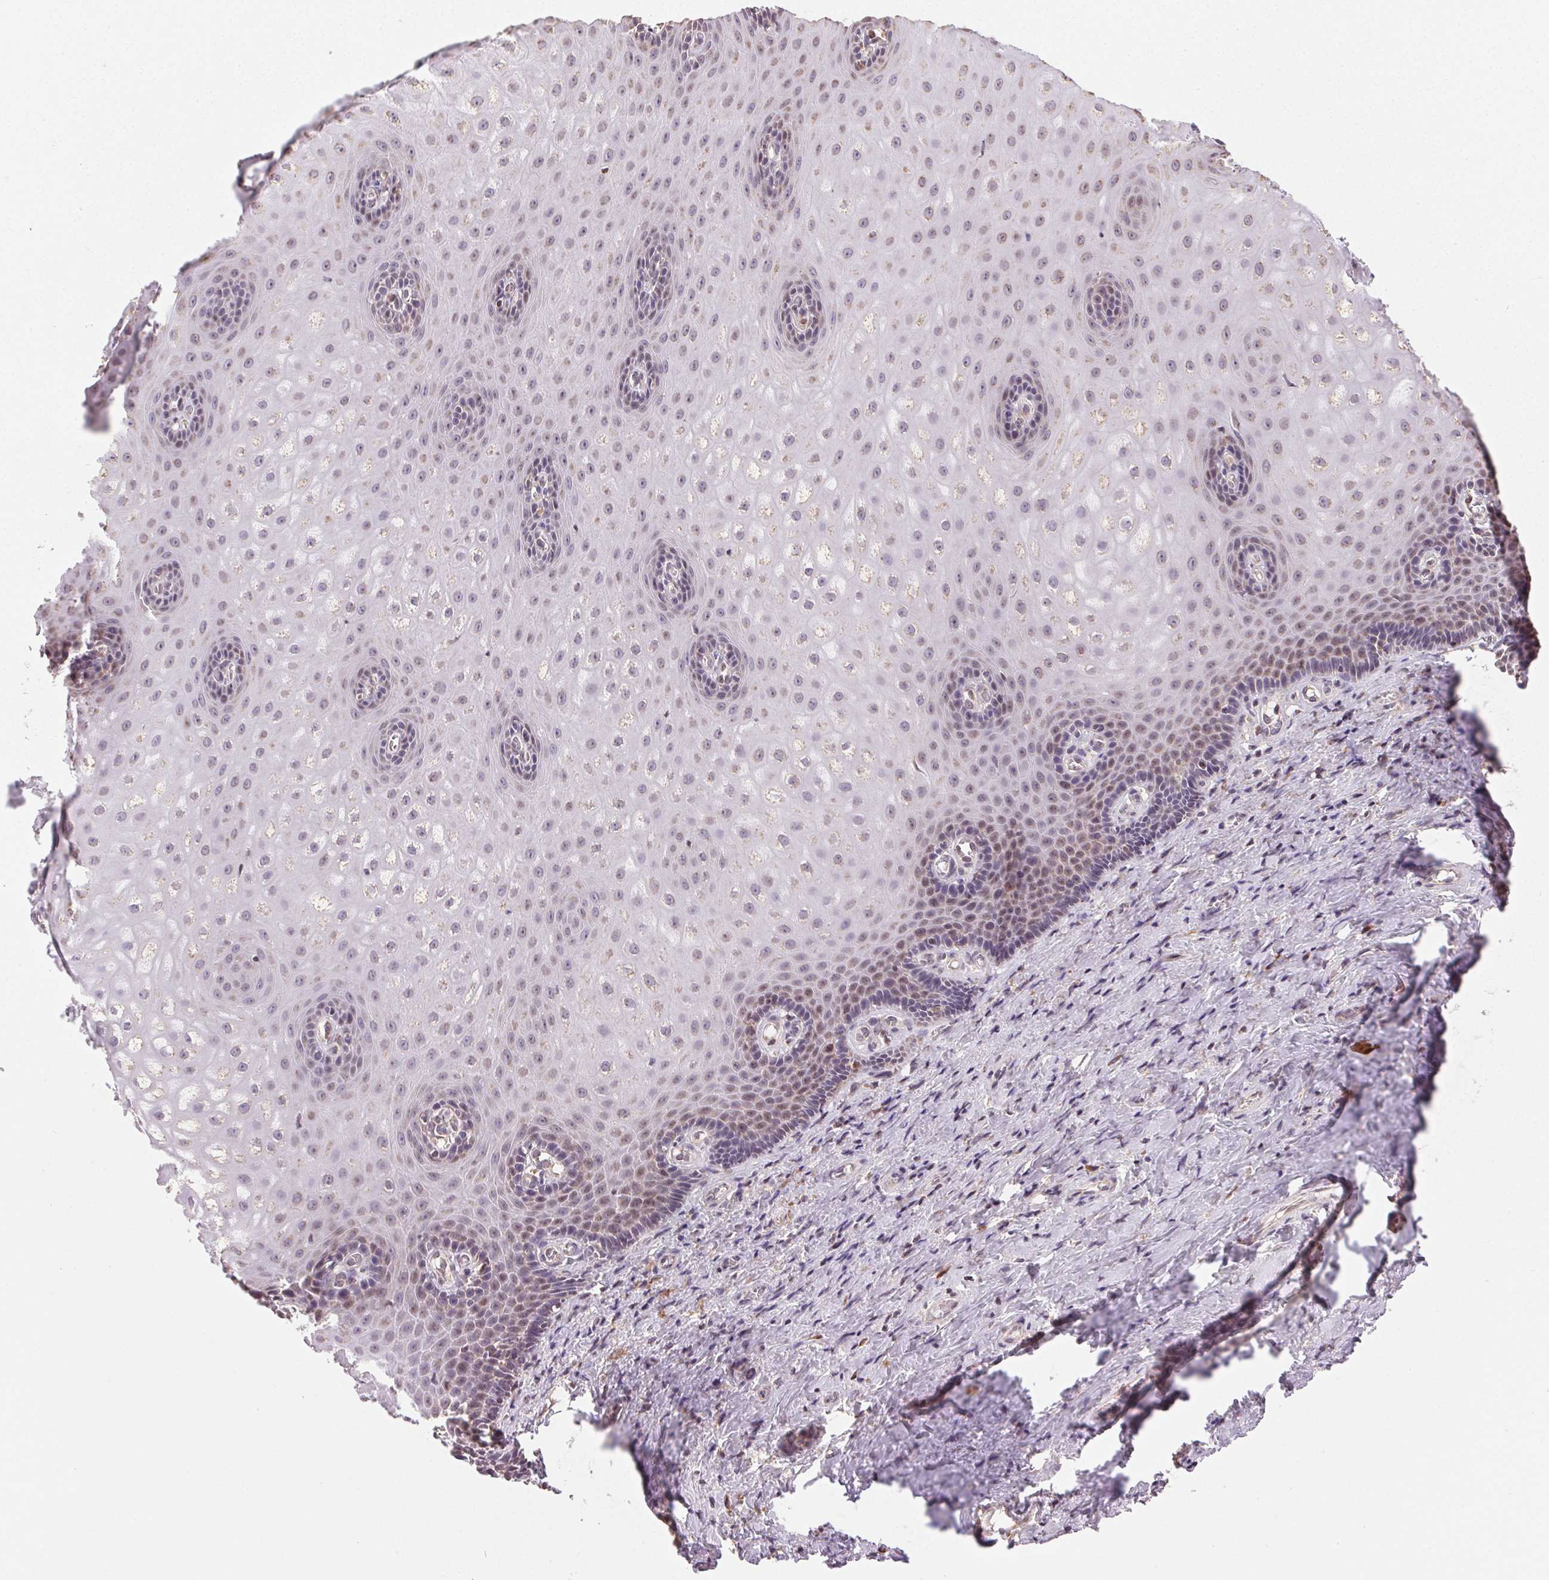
{"staining": {"intensity": "weak", "quantity": "25%-75%", "location": "nuclear"}, "tissue": "vagina", "cell_type": "Squamous epithelial cells", "image_type": "normal", "snomed": [{"axis": "morphology", "description": "Normal tissue, NOS"}, {"axis": "topography", "description": "Vagina"}], "caption": "Normal vagina demonstrates weak nuclear positivity in about 25%-75% of squamous epithelial cells The staining was performed using DAB (3,3'-diaminobenzidine), with brown indicating positive protein expression. Nuclei are stained blue with hematoxylin..", "gene": "PIWIL4", "patient": {"sex": "female", "age": 83}}